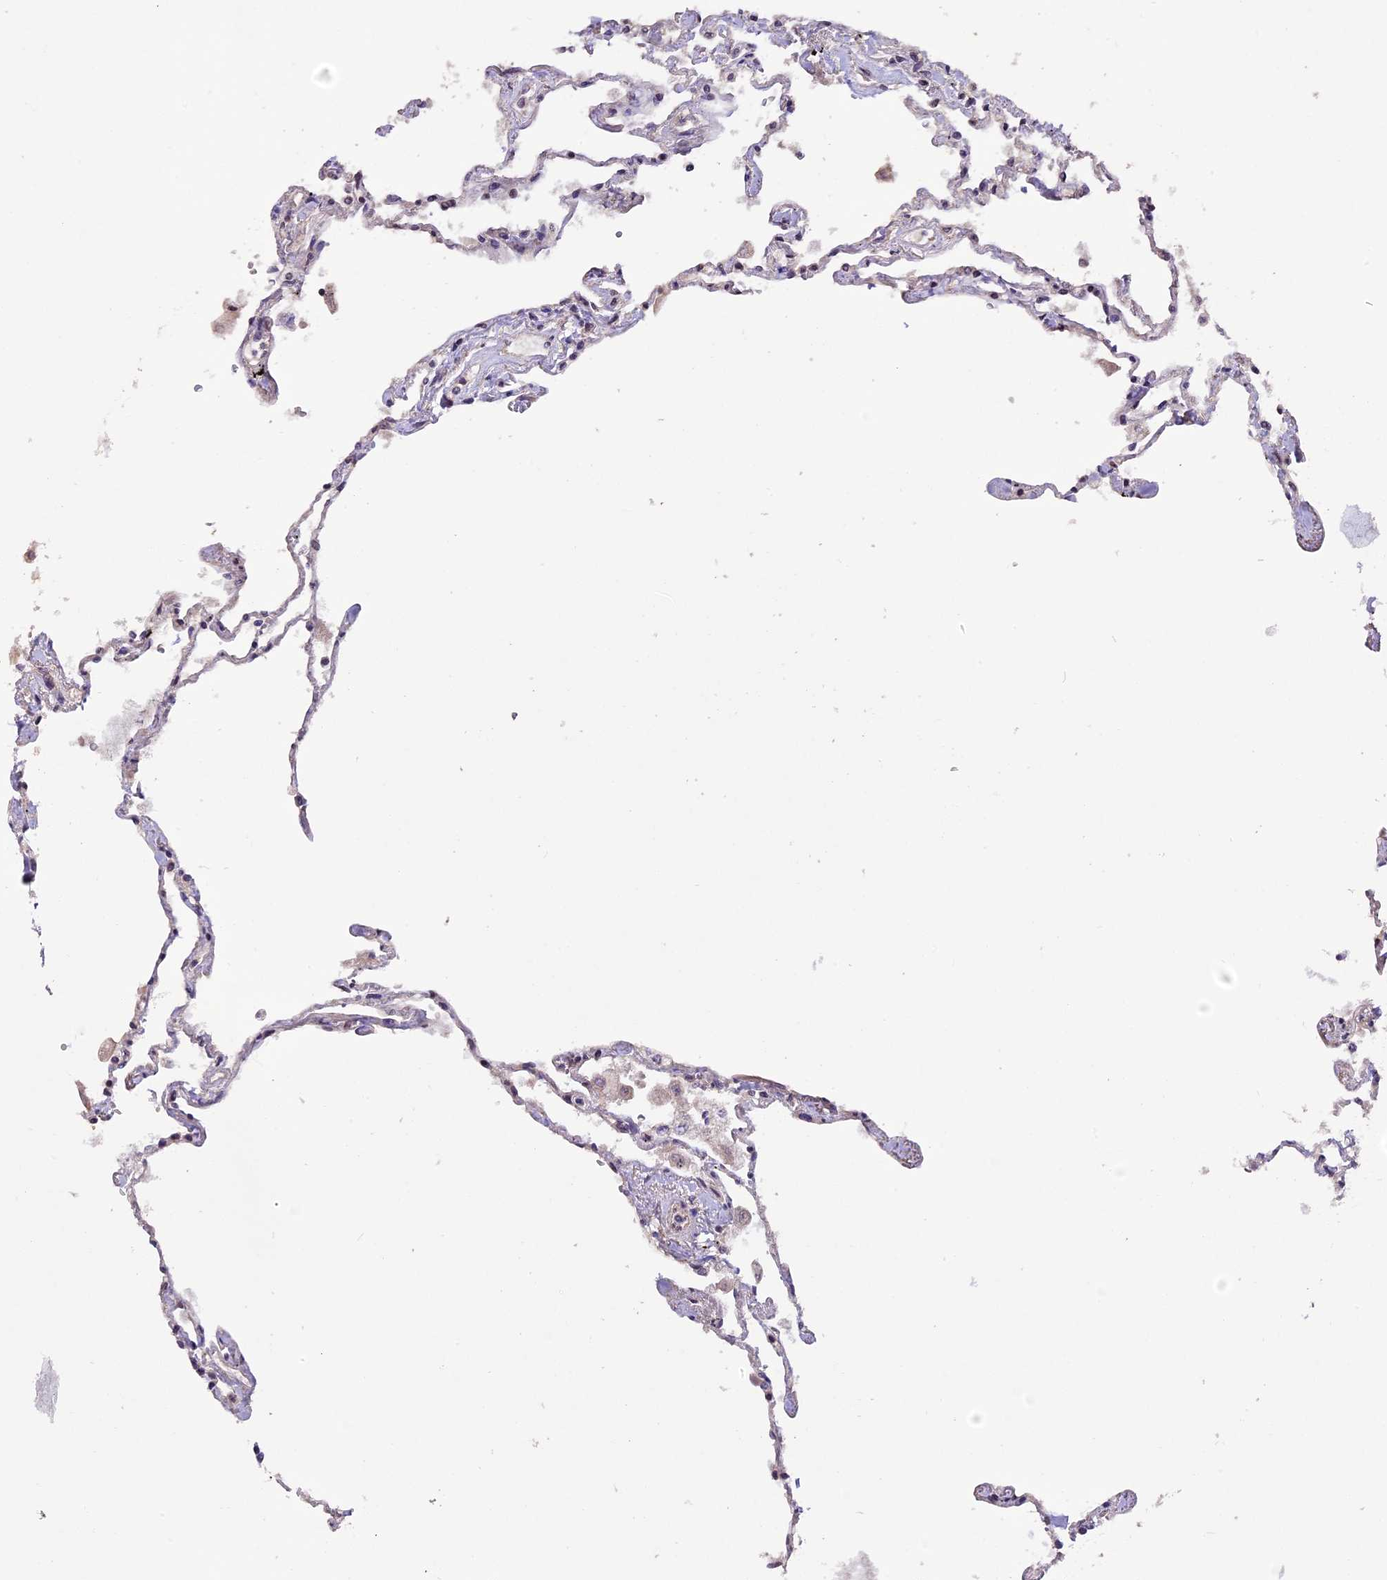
{"staining": {"intensity": "moderate", "quantity": "<25%", "location": "cytoplasmic/membranous"}, "tissue": "lung", "cell_type": "Alveolar cells", "image_type": "normal", "snomed": [{"axis": "morphology", "description": "Normal tissue, NOS"}, {"axis": "topography", "description": "Lung"}], "caption": "Approximately <25% of alveolar cells in benign human lung display moderate cytoplasmic/membranous protein expression as visualized by brown immunohistochemical staining.", "gene": "GNB5", "patient": {"sex": "female", "age": 67}}